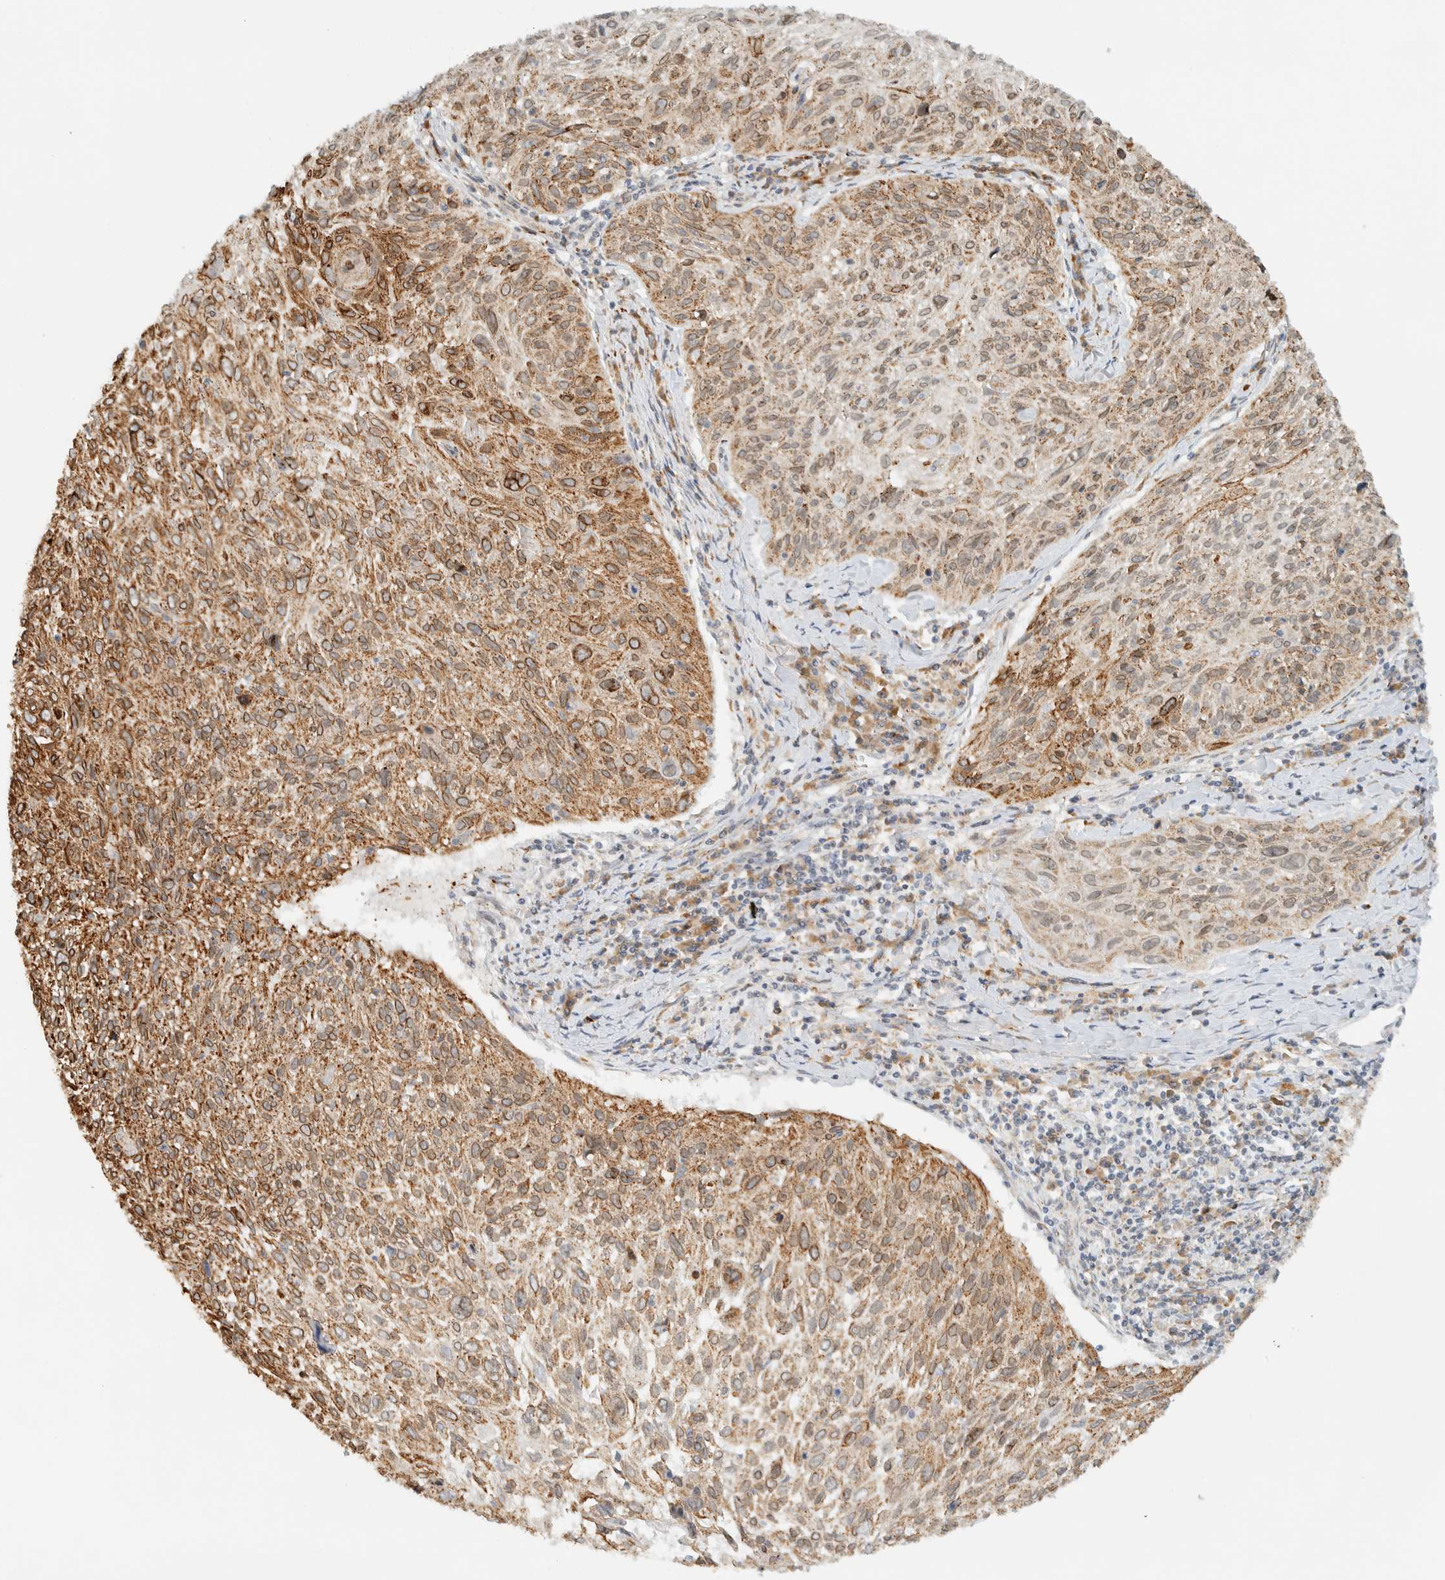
{"staining": {"intensity": "strong", "quantity": "25%-75%", "location": "cytoplasmic/membranous"}, "tissue": "cervical cancer", "cell_type": "Tumor cells", "image_type": "cancer", "snomed": [{"axis": "morphology", "description": "Squamous cell carcinoma, NOS"}, {"axis": "topography", "description": "Cervix"}], "caption": "Strong cytoplasmic/membranous expression for a protein is present in about 25%-75% of tumor cells of cervical squamous cell carcinoma using IHC.", "gene": "ITPRID1", "patient": {"sex": "female", "age": 51}}